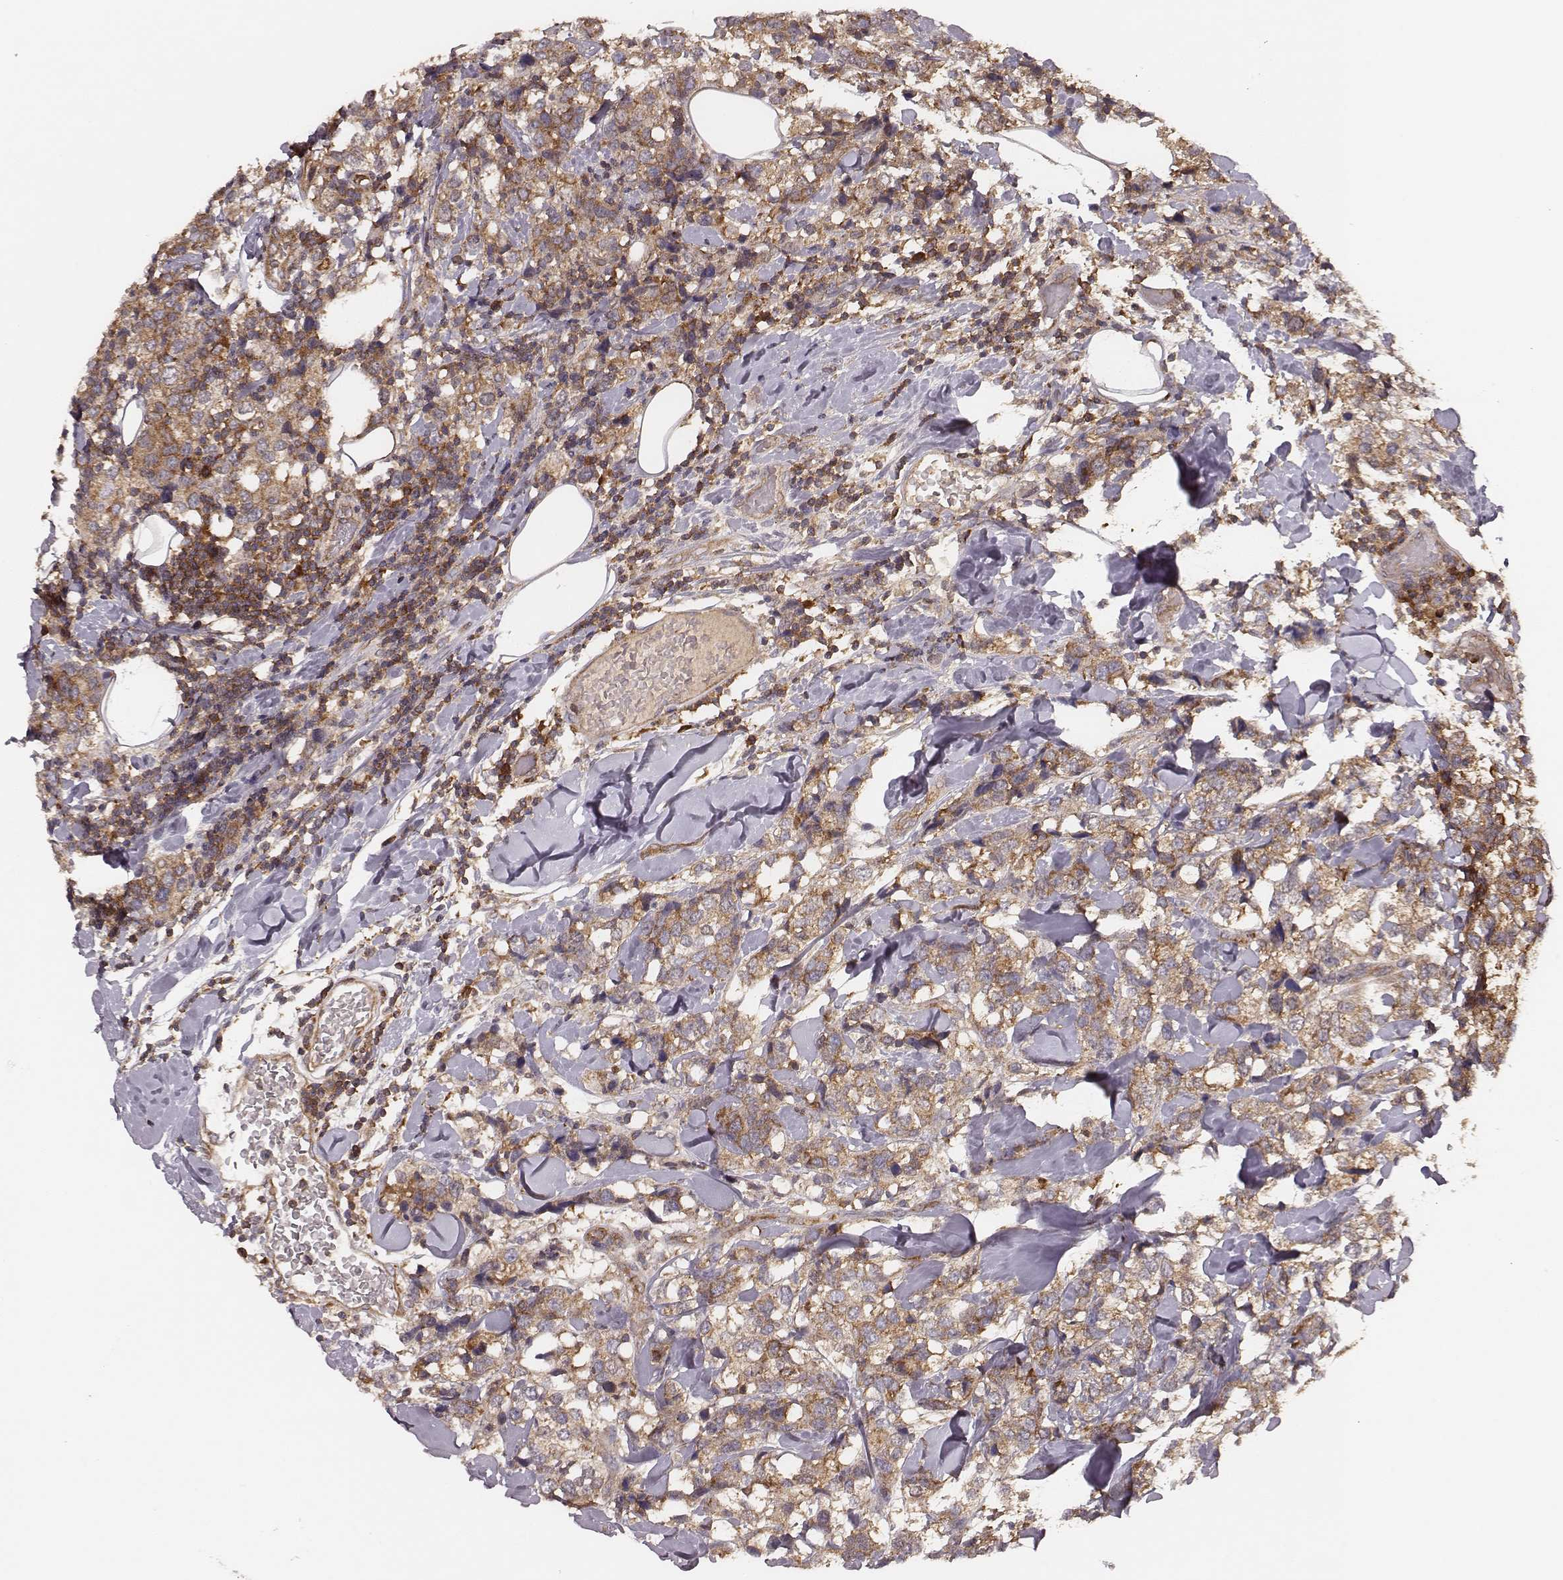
{"staining": {"intensity": "moderate", "quantity": ">75%", "location": "cytoplasmic/membranous"}, "tissue": "breast cancer", "cell_type": "Tumor cells", "image_type": "cancer", "snomed": [{"axis": "morphology", "description": "Lobular carcinoma"}, {"axis": "topography", "description": "Breast"}], "caption": "Moderate cytoplasmic/membranous positivity is identified in approximately >75% of tumor cells in breast cancer.", "gene": "CARS1", "patient": {"sex": "female", "age": 59}}